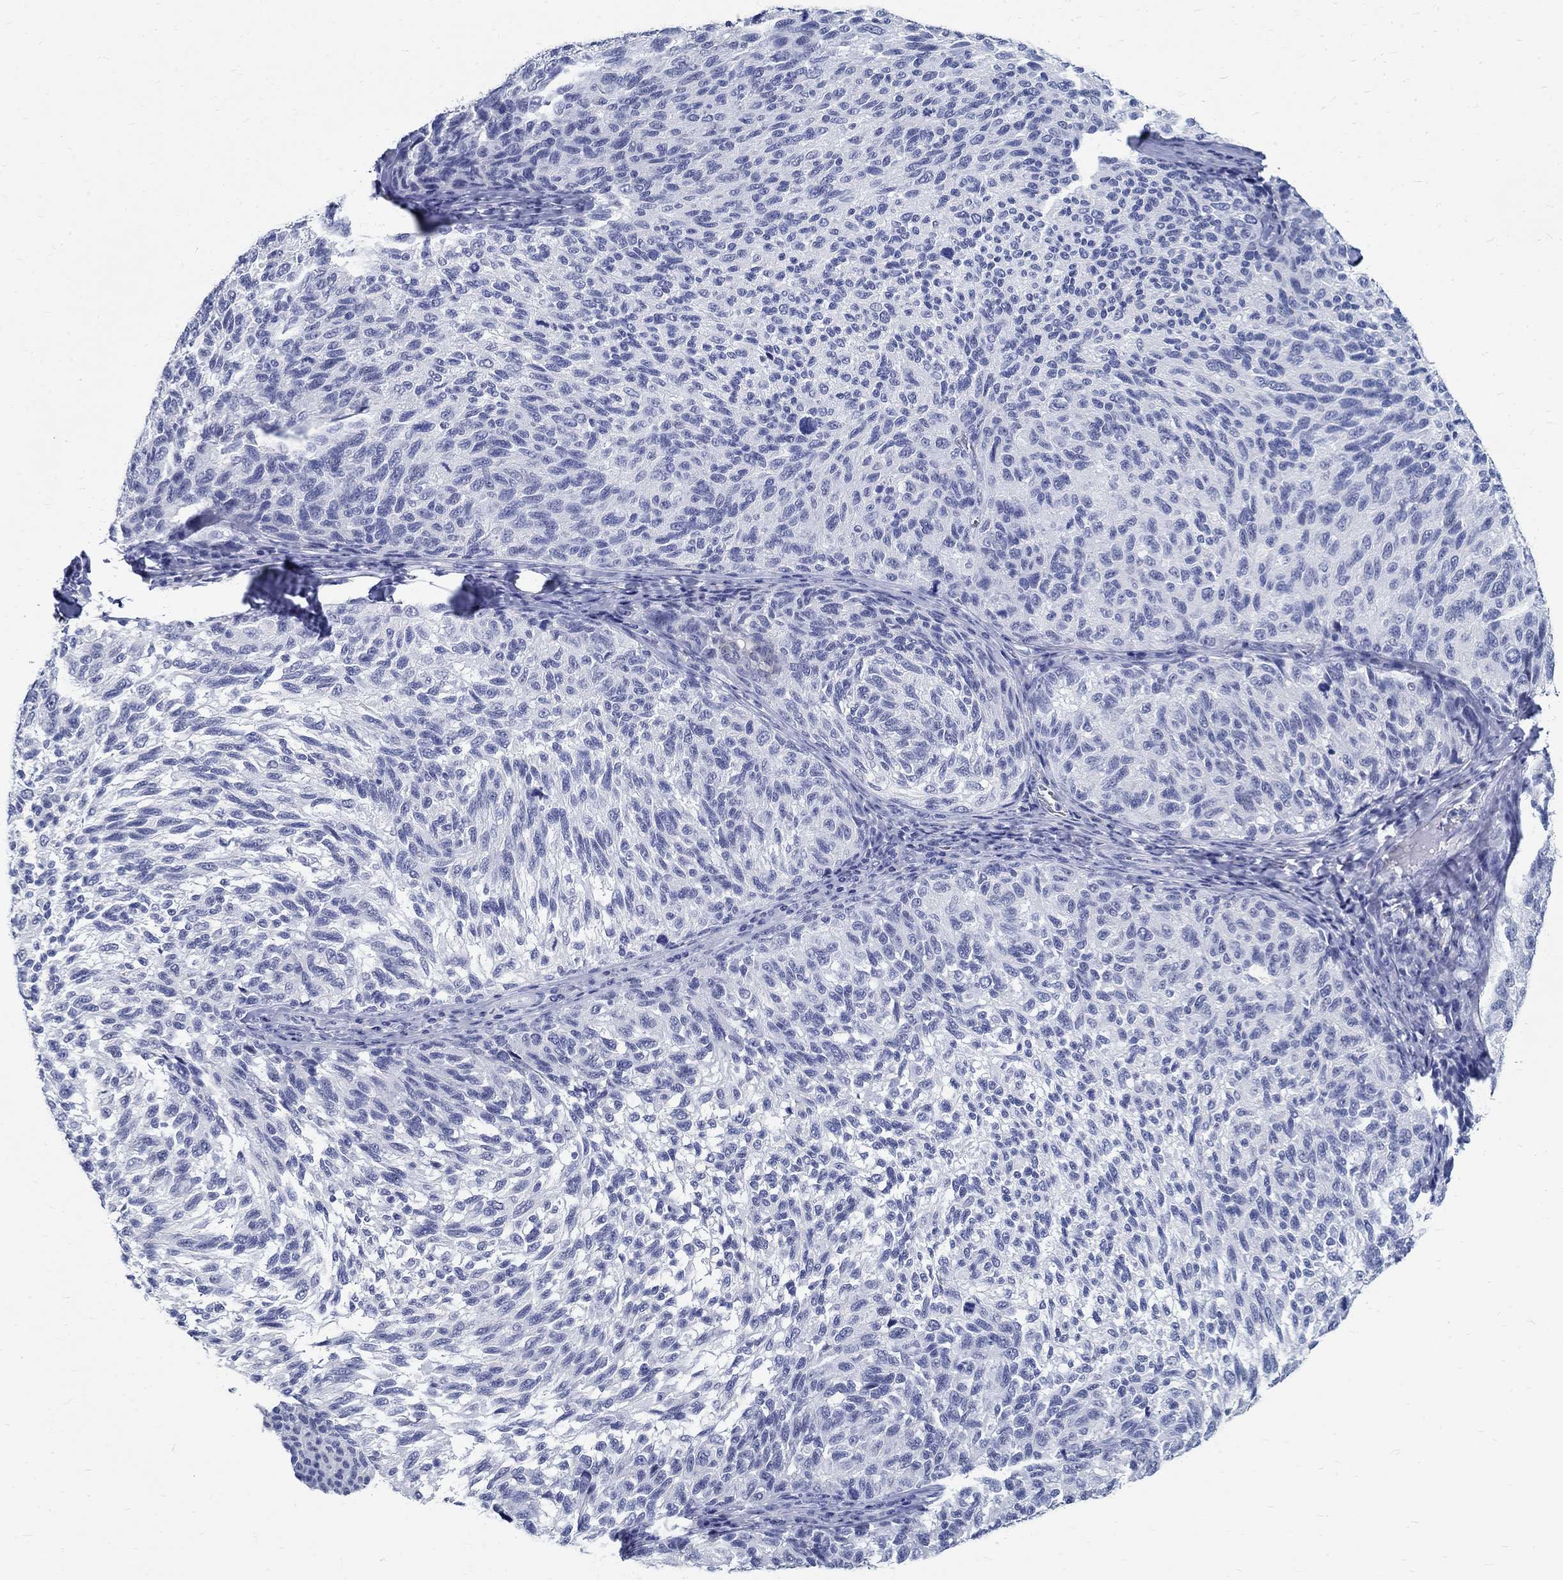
{"staining": {"intensity": "negative", "quantity": "none", "location": "none"}, "tissue": "melanoma", "cell_type": "Tumor cells", "image_type": "cancer", "snomed": [{"axis": "morphology", "description": "Malignant melanoma, NOS"}, {"axis": "topography", "description": "Skin"}], "caption": "Immunohistochemical staining of human melanoma reveals no significant staining in tumor cells.", "gene": "BSPRY", "patient": {"sex": "female", "age": 73}}